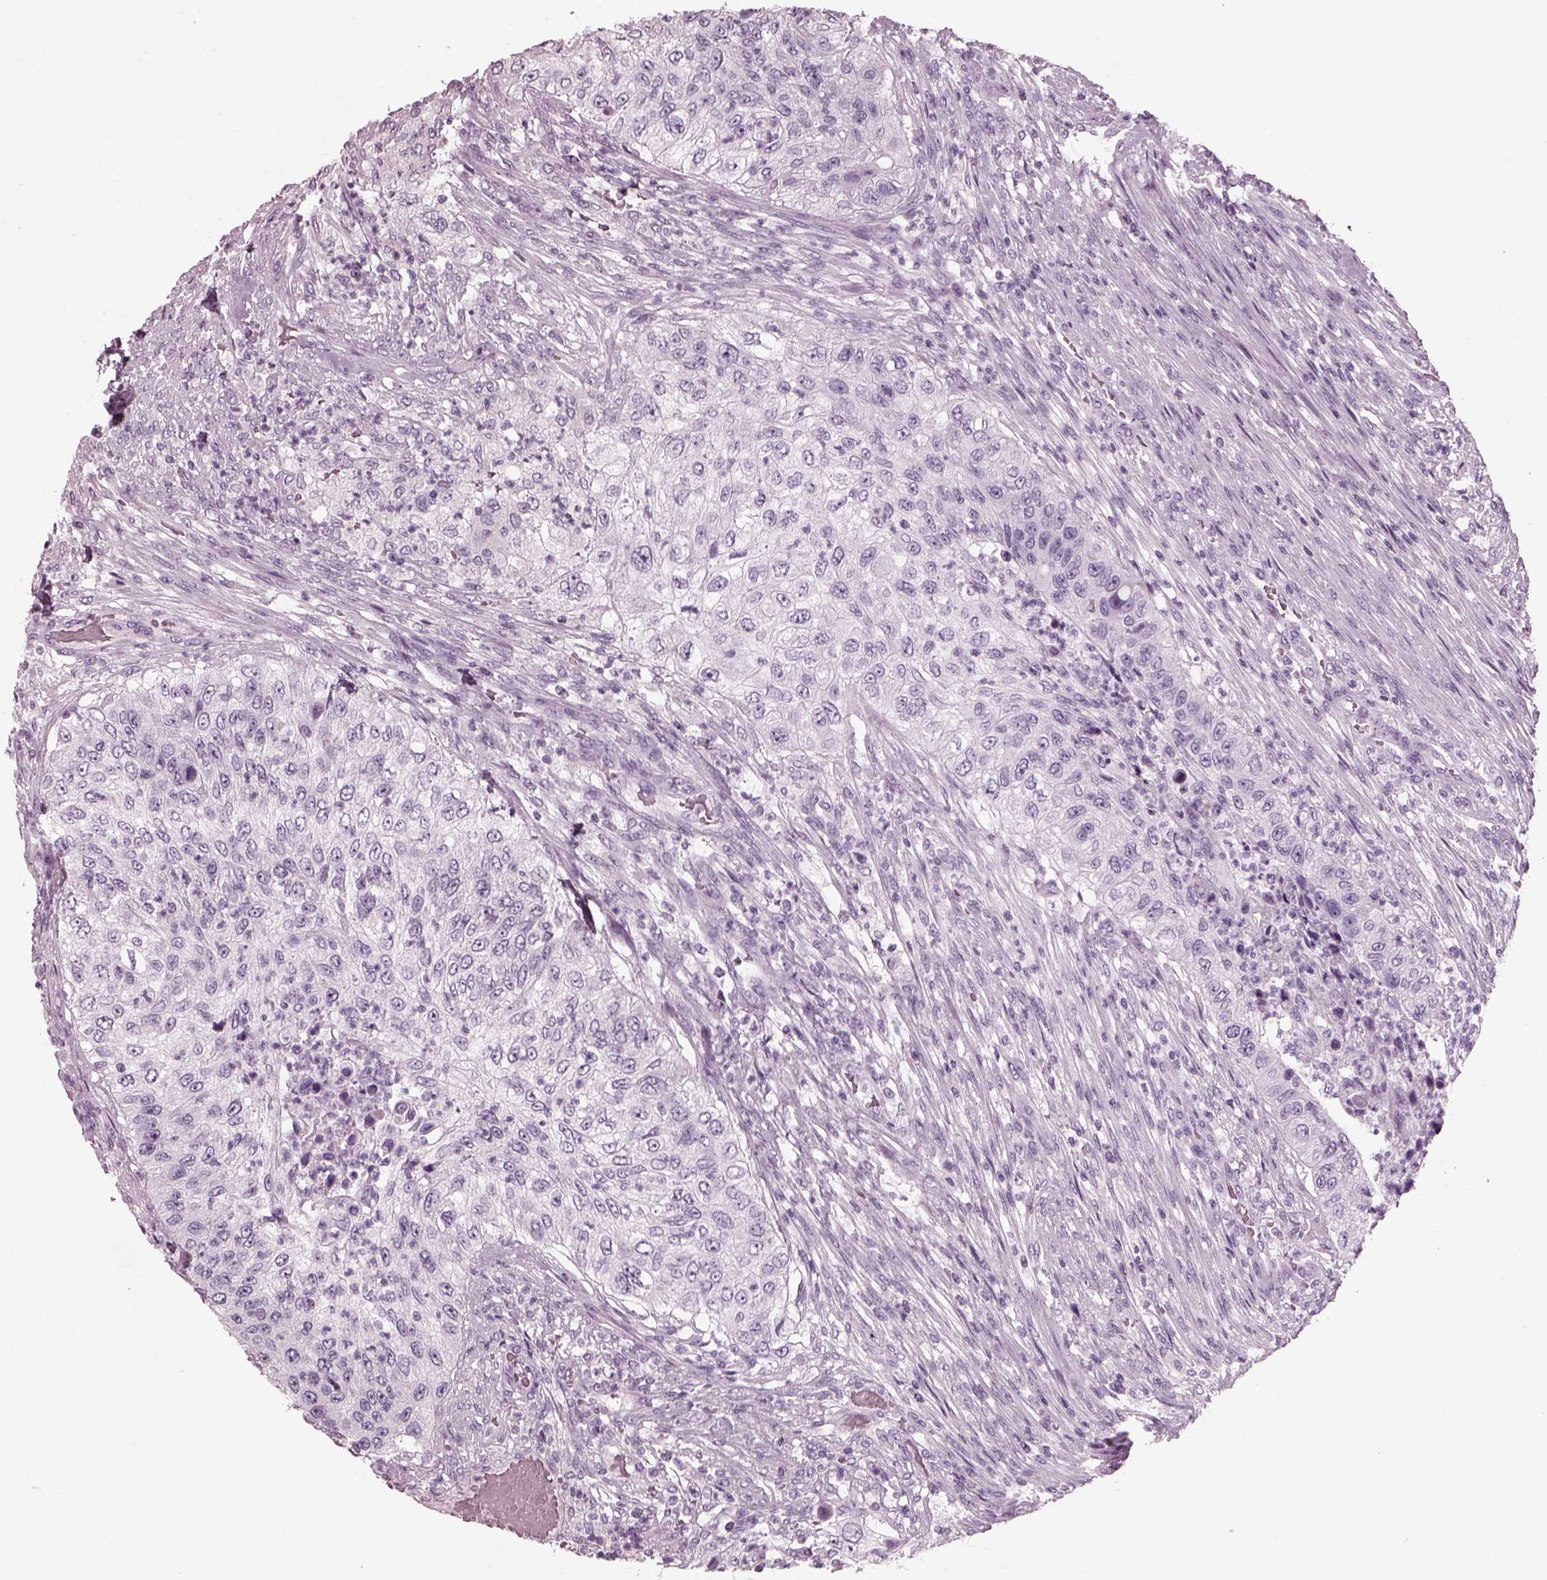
{"staining": {"intensity": "negative", "quantity": "none", "location": "none"}, "tissue": "urothelial cancer", "cell_type": "Tumor cells", "image_type": "cancer", "snomed": [{"axis": "morphology", "description": "Urothelial carcinoma, High grade"}, {"axis": "topography", "description": "Urinary bladder"}], "caption": "Image shows no protein positivity in tumor cells of high-grade urothelial carcinoma tissue.", "gene": "RCVRN", "patient": {"sex": "female", "age": 60}}